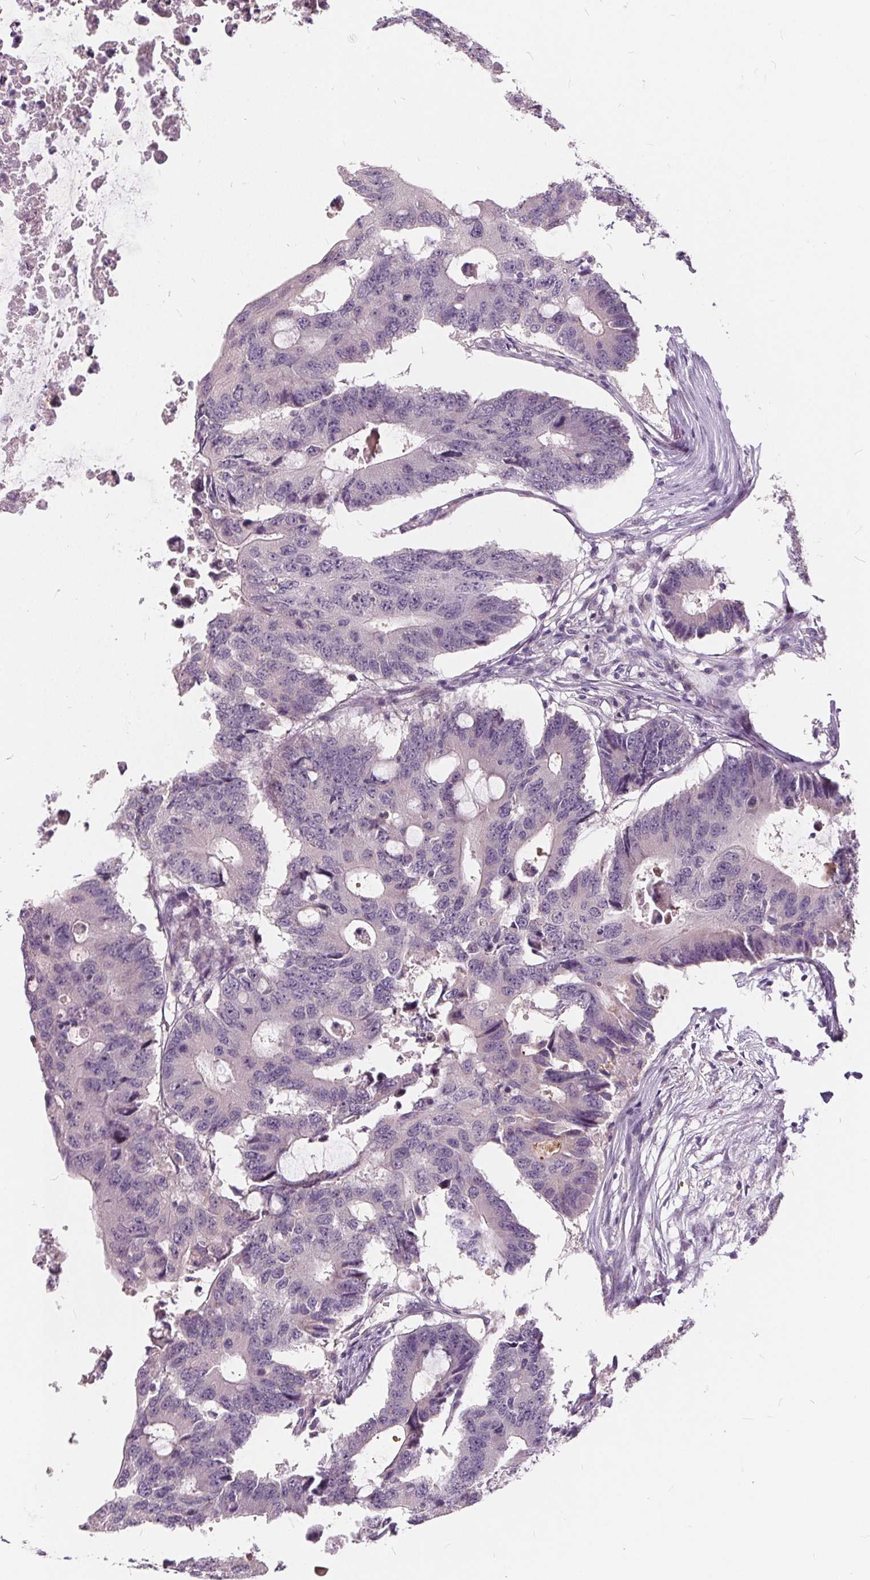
{"staining": {"intensity": "negative", "quantity": "none", "location": "none"}, "tissue": "colorectal cancer", "cell_type": "Tumor cells", "image_type": "cancer", "snomed": [{"axis": "morphology", "description": "Adenocarcinoma, NOS"}, {"axis": "topography", "description": "Colon"}], "caption": "This image is of adenocarcinoma (colorectal) stained with immunohistochemistry to label a protein in brown with the nuclei are counter-stained blue. There is no expression in tumor cells.", "gene": "HAAO", "patient": {"sex": "male", "age": 71}}